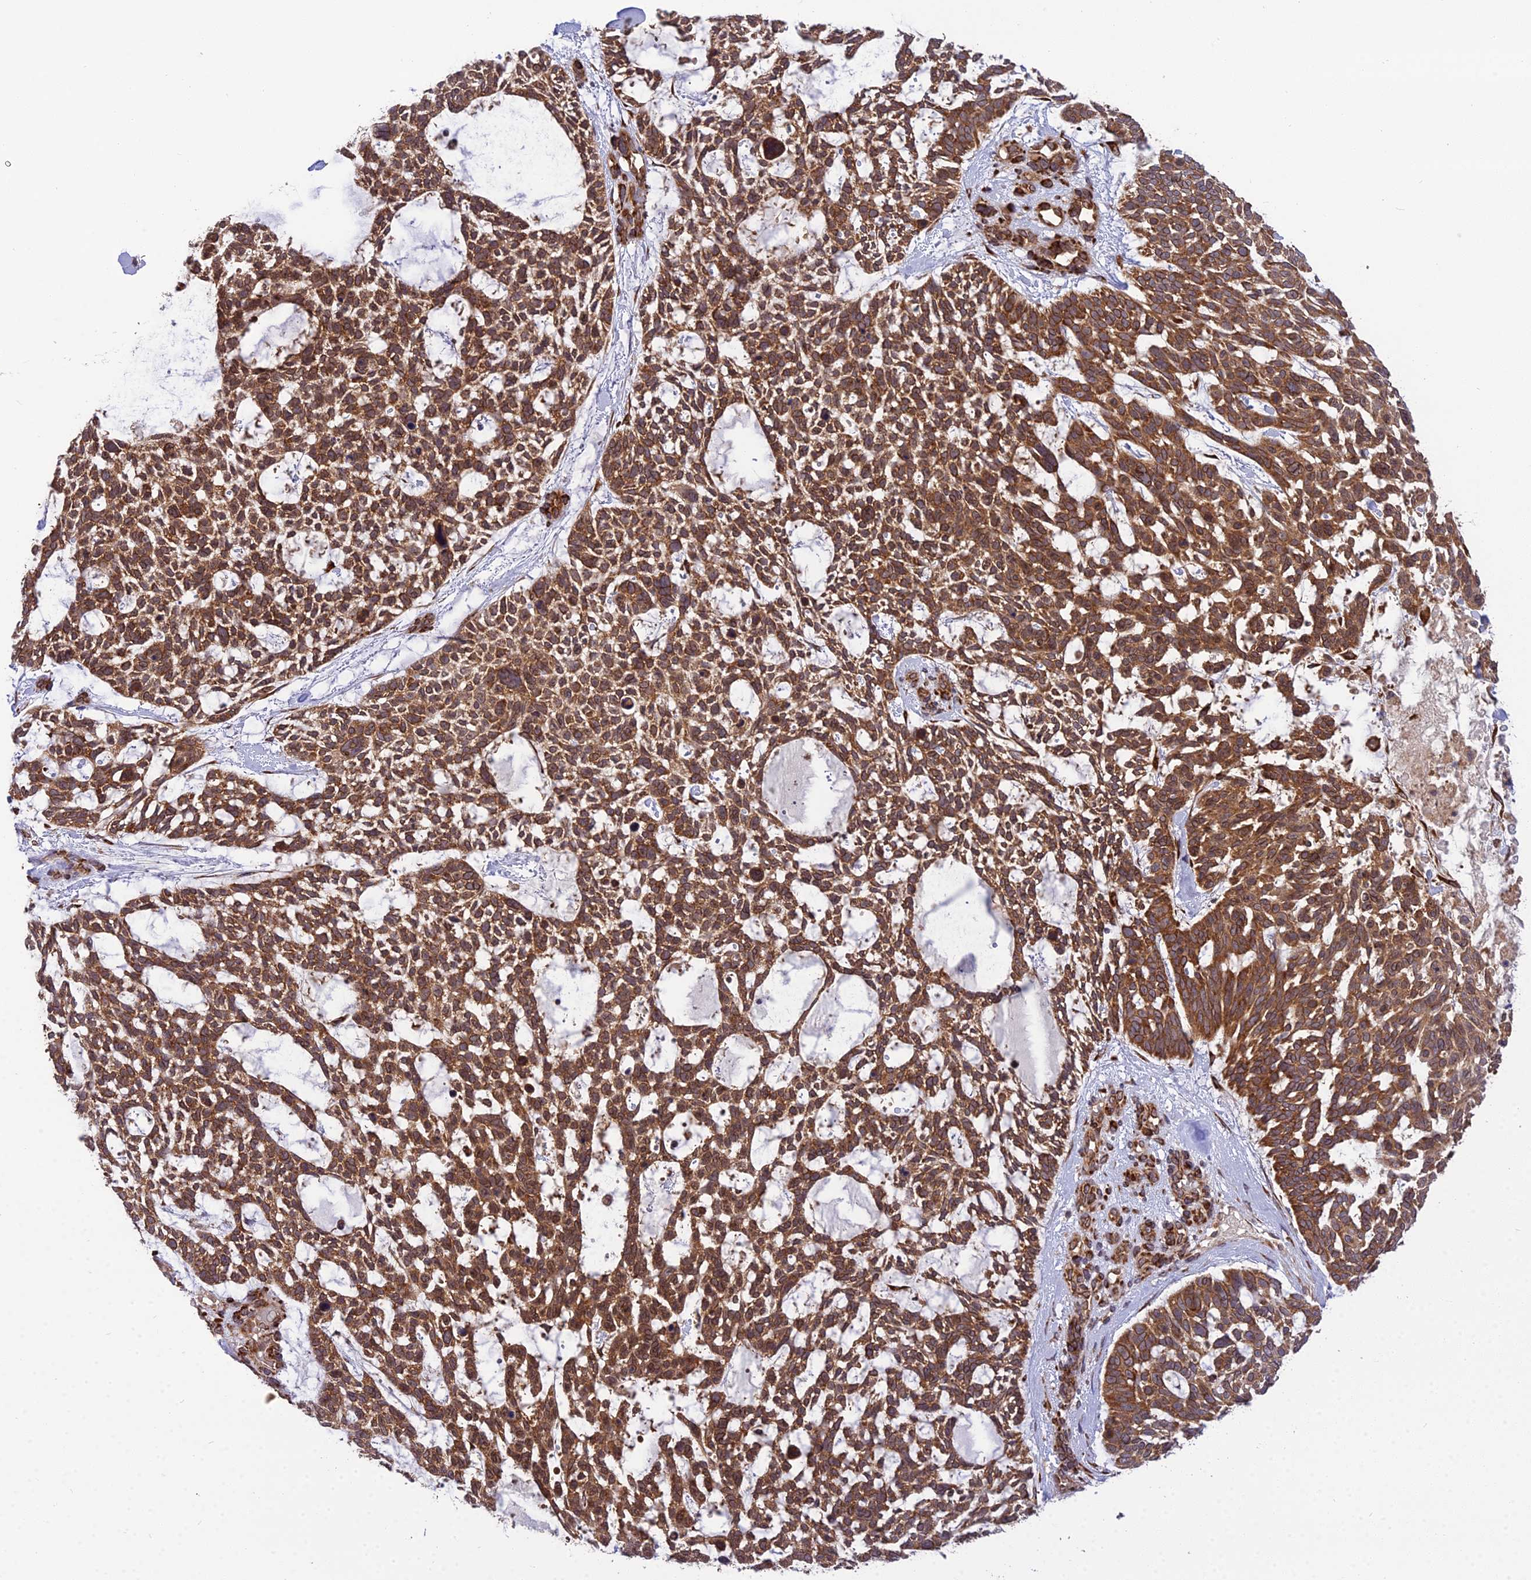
{"staining": {"intensity": "strong", "quantity": ">75%", "location": "cytoplasmic/membranous"}, "tissue": "skin cancer", "cell_type": "Tumor cells", "image_type": "cancer", "snomed": [{"axis": "morphology", "description": "Basal cell carcinoma"}, {"axis": "topography", "description": "Skin"}], "caption": "The immunohistochemical stain highlights strong cytoplasmic/membranous positivity in tumor cells of skin cancer (basal cell carcinoma) tissue.", "gene": "DHCR7", "patient": {"sex": "male", "age": 88}}